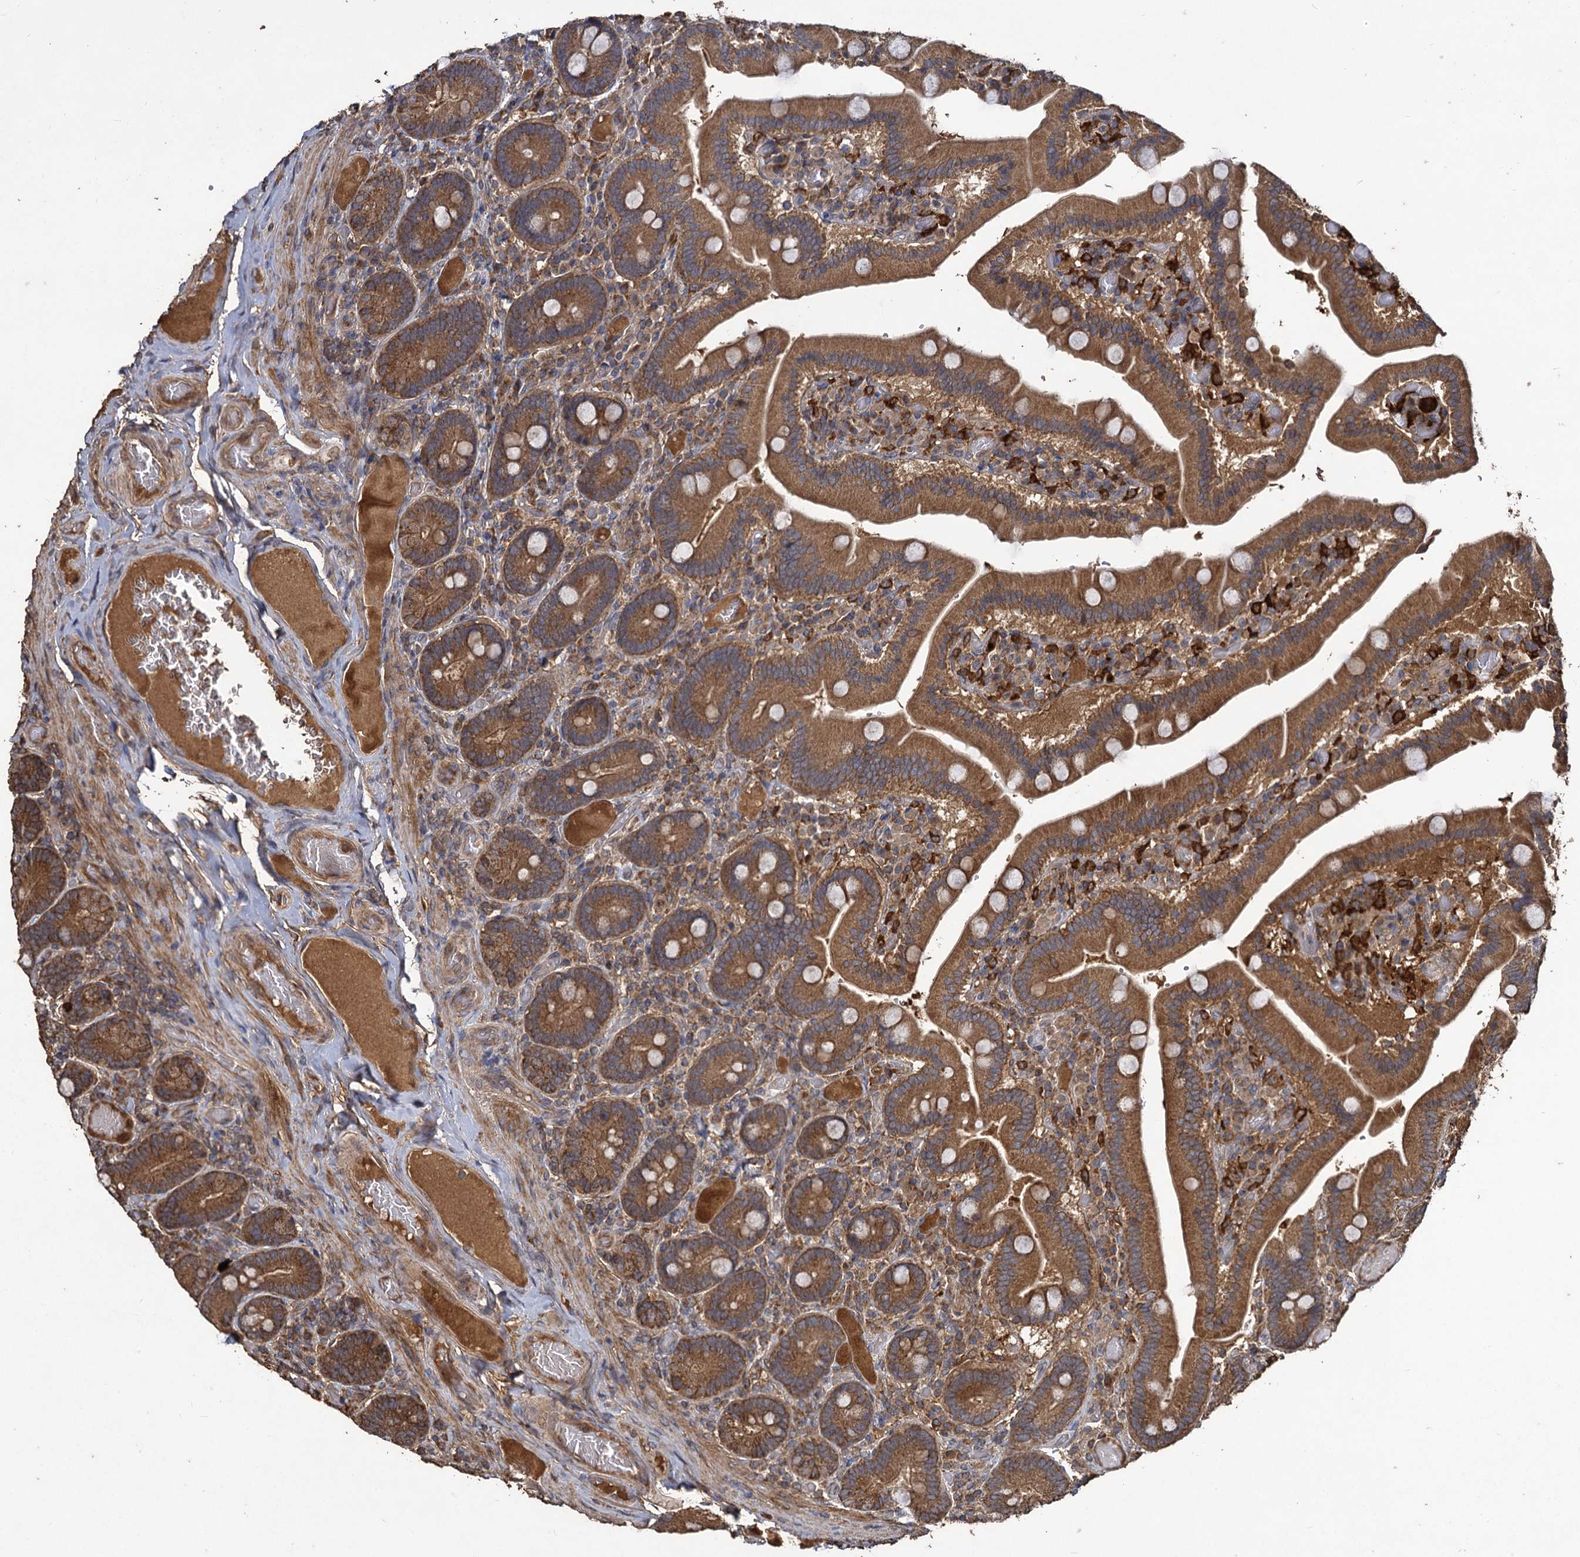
{"staining": {"intensity": "strong", "quantity": ">75%", "location": "cytoplasmic/membranous"}, "tissue": "duodenum", "cell_type": "Glandular cells", "image_type": "normal", "snomed": [{"axis": "morphology", "description": "Normal tissue, NOS"}, {"axis": "topography", "description": "Duodenum"}], "caption": "Immunohistochemical staining of benign human duodenum displays >75% levels of strong cytoplasmic/membranous protein expression in approximately >75% of glandular cells.", "gene": "GCLC", "patient": {"sex": "female", "age": 62}}